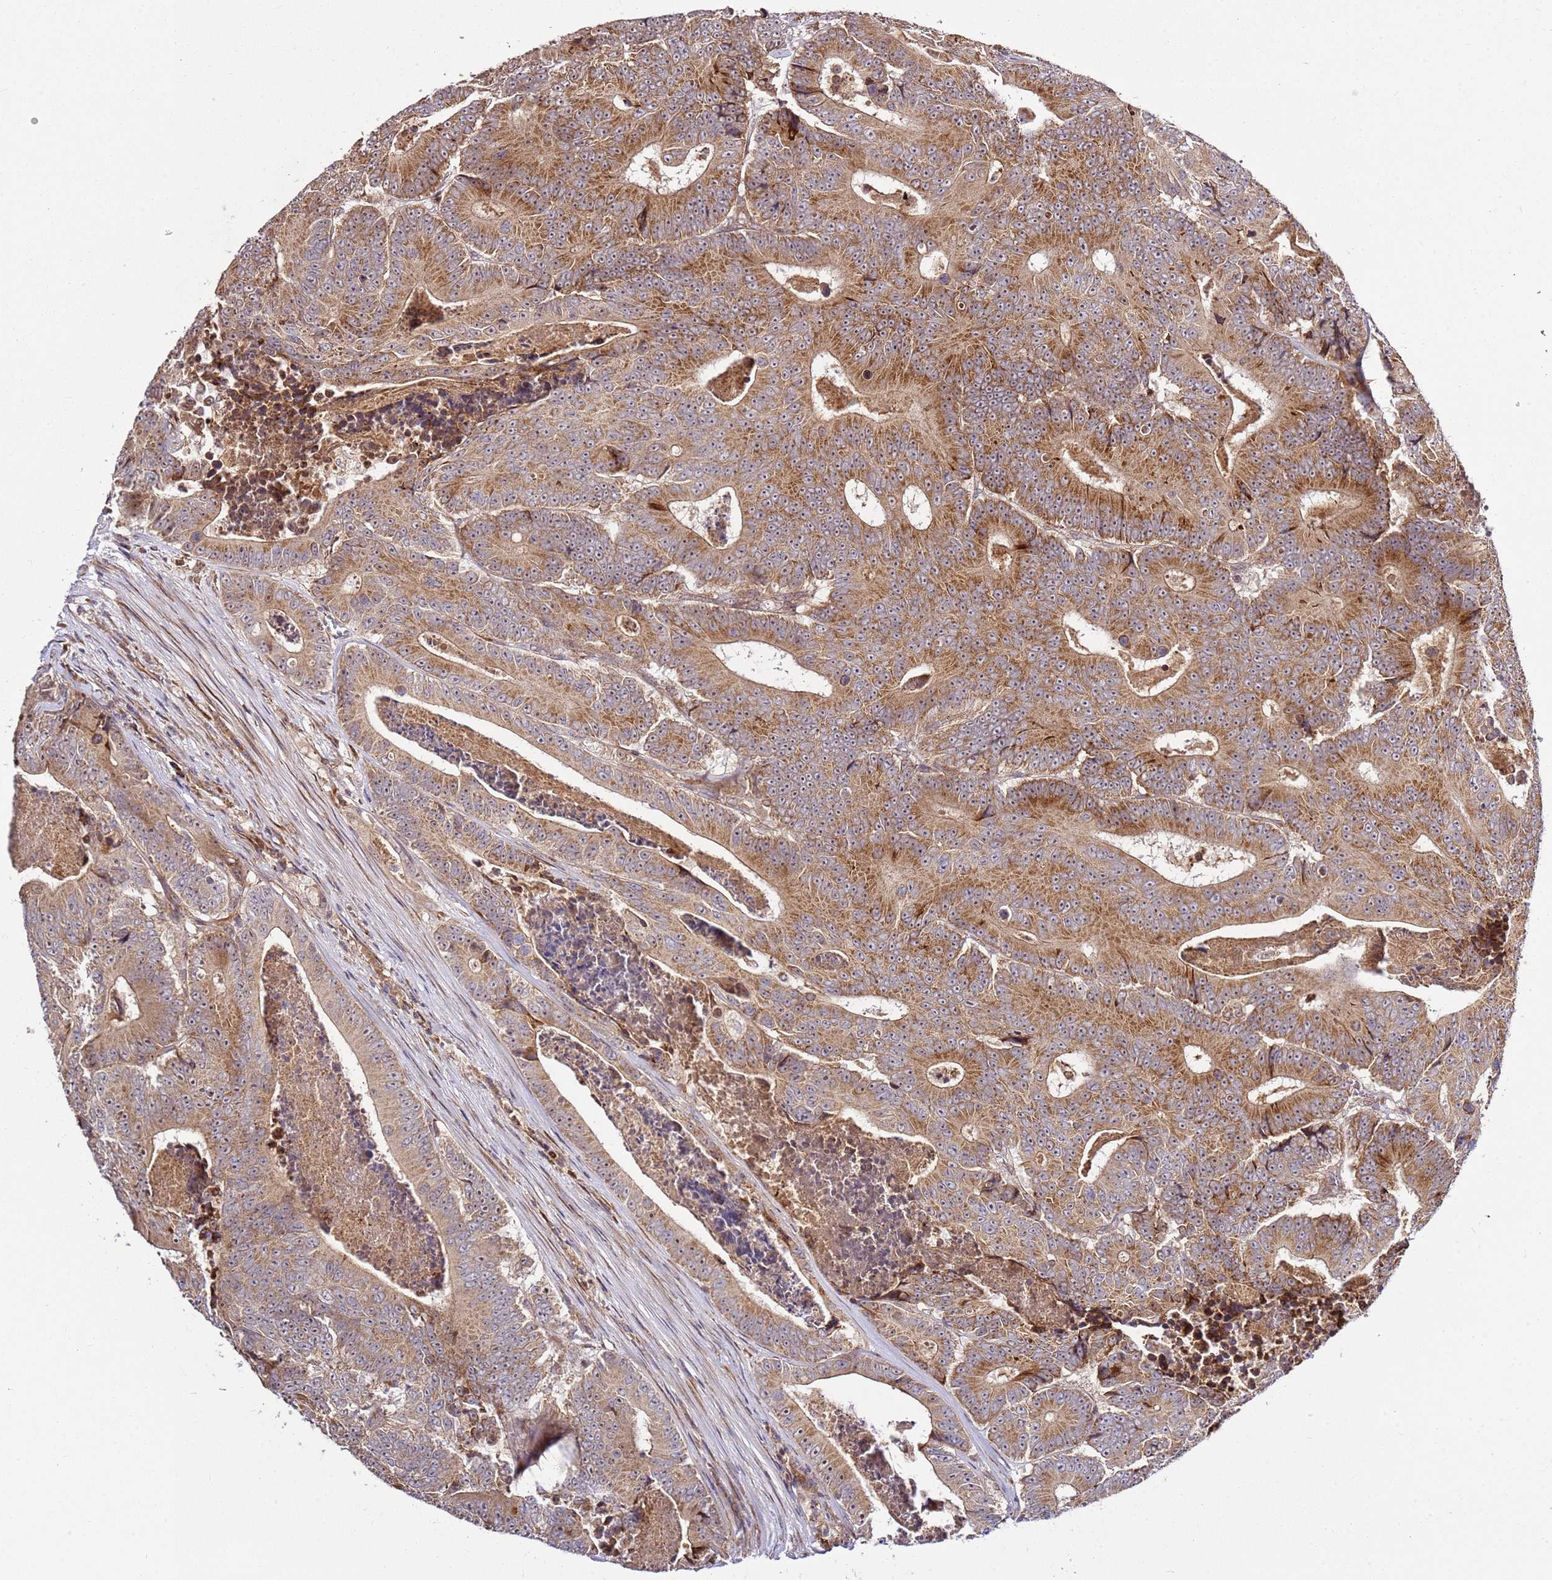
{"staining": {"intensity": "moderate", "quantity": ">75%", "location": "cytoplasmic/membranous,nuclear"}, "tissue": "colorectal cancer", "cell_type": "Tumor cells", "image_type": "cancer", "snomed": [{"axis": "morphology", "description": "Adenocarcinoma, NOS"}, {"axis": "topography", "description": "Colon"}], "caption": "Human colorectal adenocarcinoma stained with a protein marker shows moderate staining in tumor cells.", "gene": "RASA3", "patient": {"sex": "male", "age": 83}}